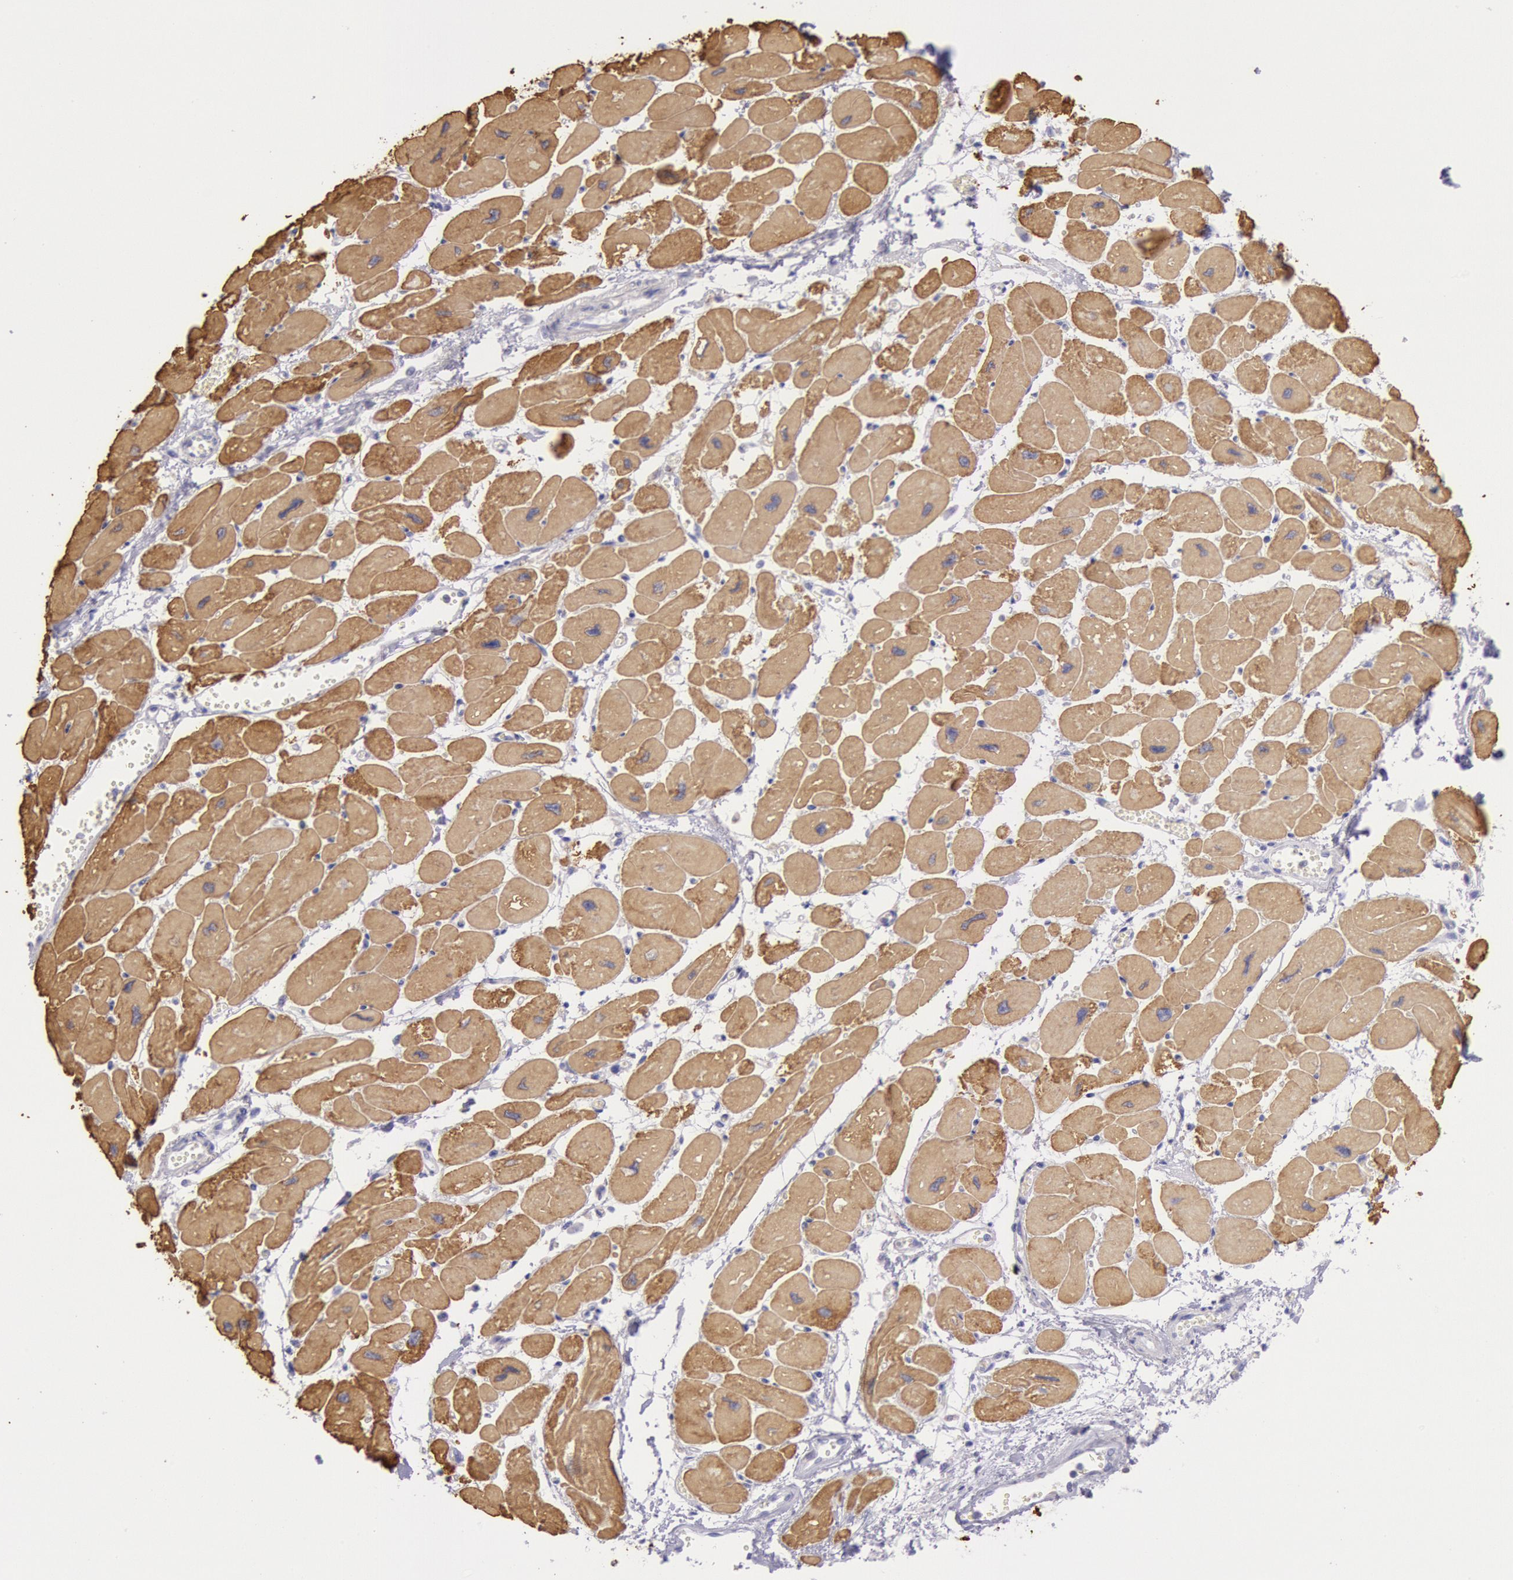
{"staining": {"intensity": "moderate", "quantity": ">75%", "location": "cytoplasmic/membranous"}, "tissue": "heart muscle", "cell_type": "Cardiomyocytes", "image_type": "normal", "snomed": [{"axis": "morphology", "description": "Normal tissue, NOS"}, {"axis": "topography", "description": "Heart"}], "caption": "Moderate cytoplasmic/membranous positivity is appreciated in approximately >75% of cardiomyocytes in unremarkable heart muscle.", "gene": "MYH1", "patient": {"sex": "female", "age": 54}}